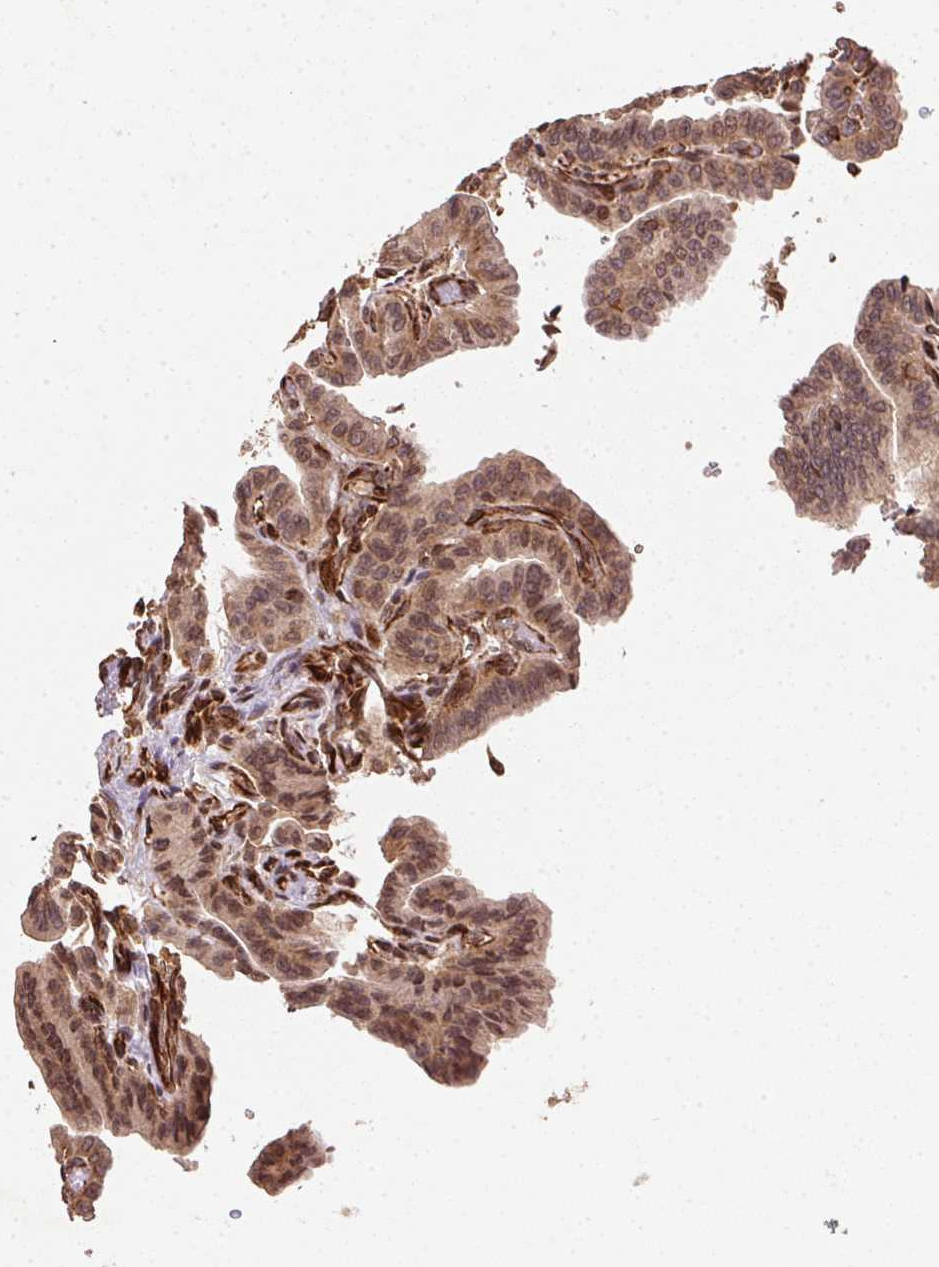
{"staining": {"intensity": "moderate", "quantity": ">75%", "location": "cytoplasmic/membranous"}, "tissue": "thyroid cancer", "cell_type": "Tumor cells", "image_type": "cancer", "snomed": [{"axis": "morphology", "description": "Papillary adenocarcinoma, NOS"}, {"axis": "topography", "description": "Thyroid gland"}], "caption": "About >75% of tumor cells in human thyroid cancer (papillary adenocarcinoma) show moderate cytoplasmic/membranous protein positivity as visualized by brown immunohistochemical staining.", "gene": "SPRED2", "patient": {"sex": "male", "age": 87}}